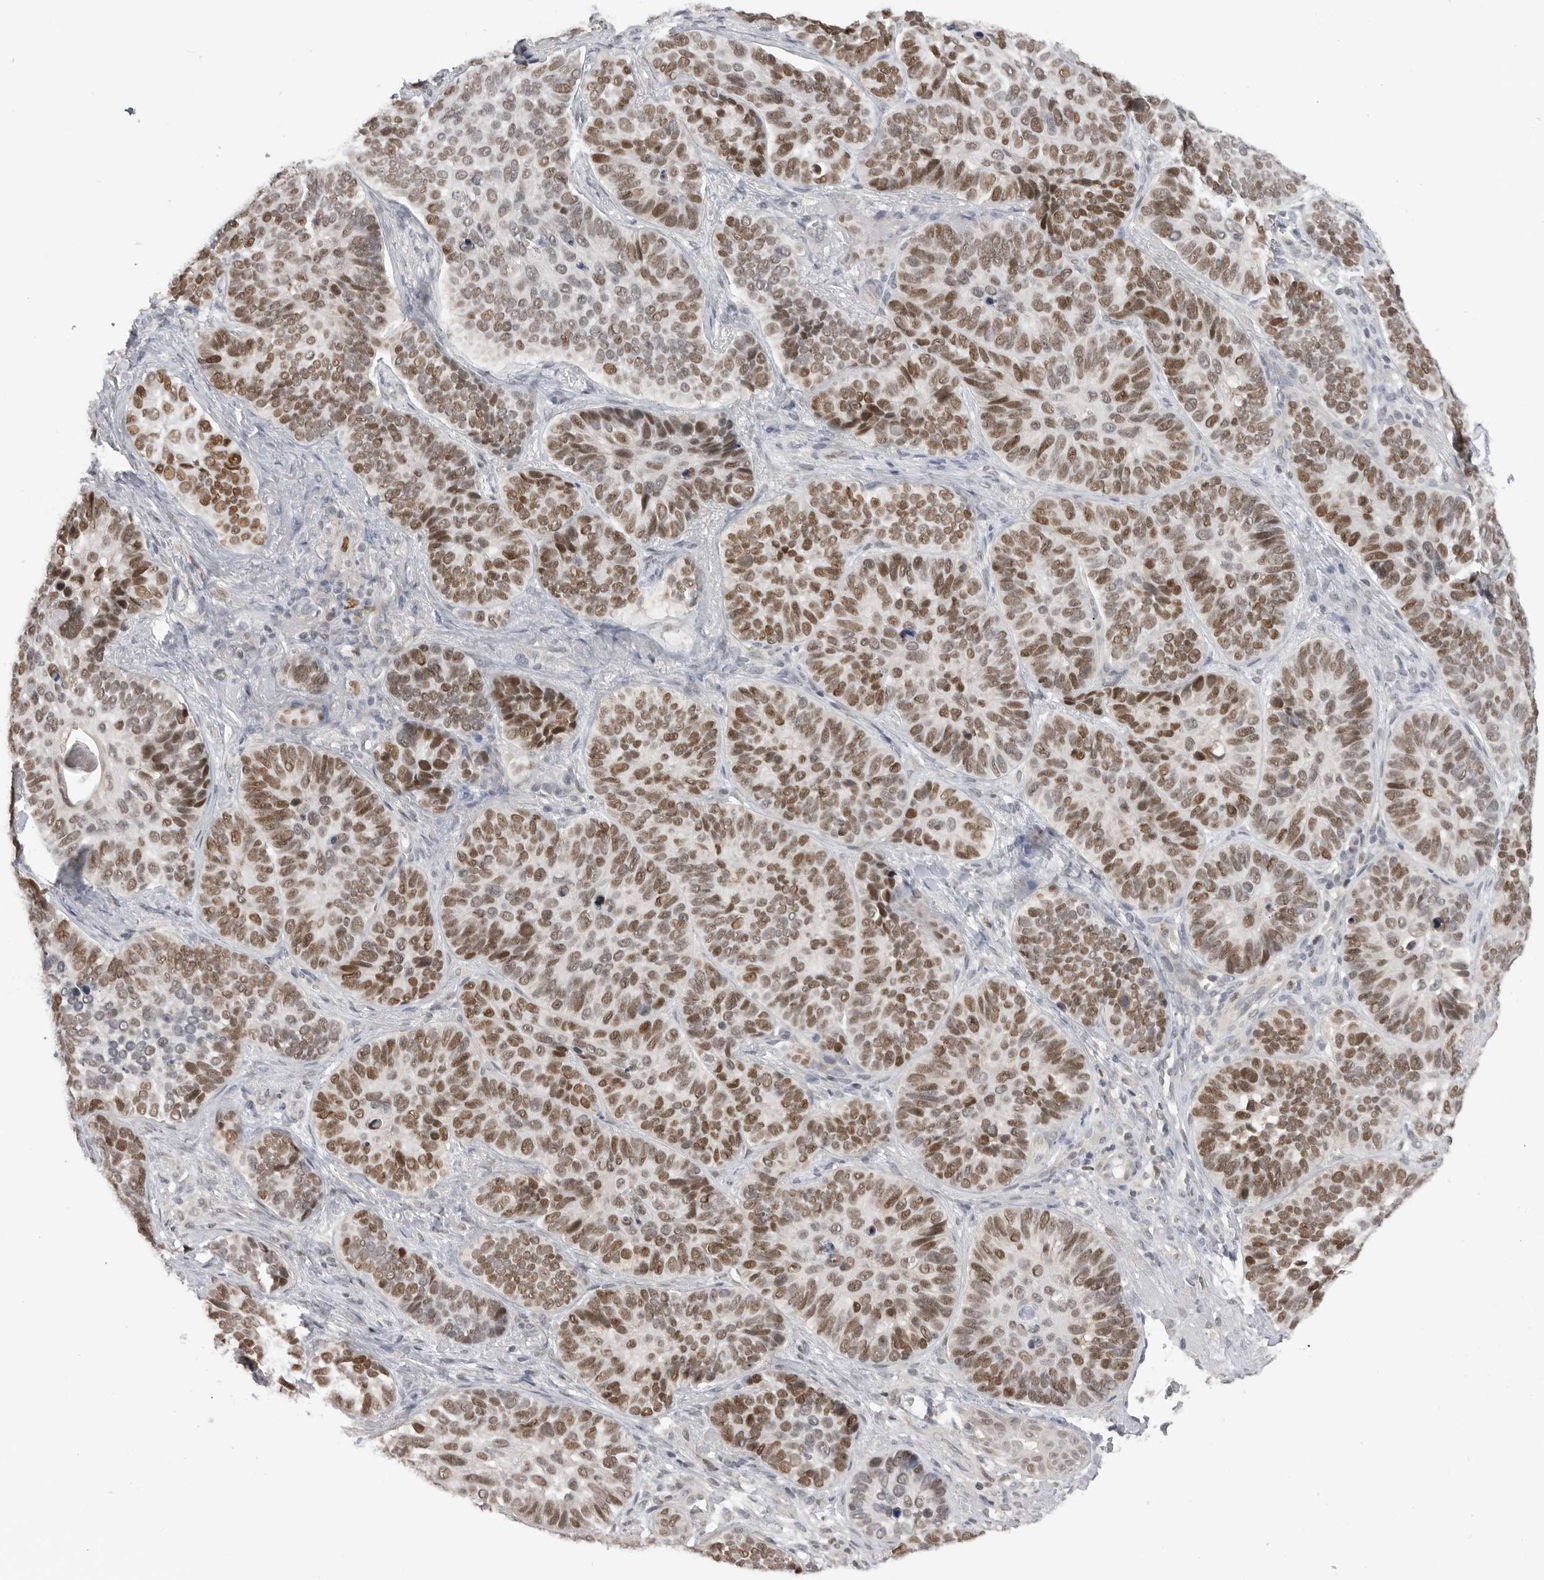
{"staining": {"intensity": "strong", "quantity": ">75%", "location": "nuclear"}, "tissue": "skin cancer", "cell_type": "Tumor cells", "image_type": "cancer", "snomed": [{"axis": "morphology", "description": "Basal cell carcinoma"}, {"axis": "topography", "description": "Skin"}], "caption": "Strong nuclear staining for a protein is present in approximately >75% of tumor cells of skin cancer using immunohistochemistry.", "gene": "SMARCC1", "patient": {"sex": "male", "age": 62}}